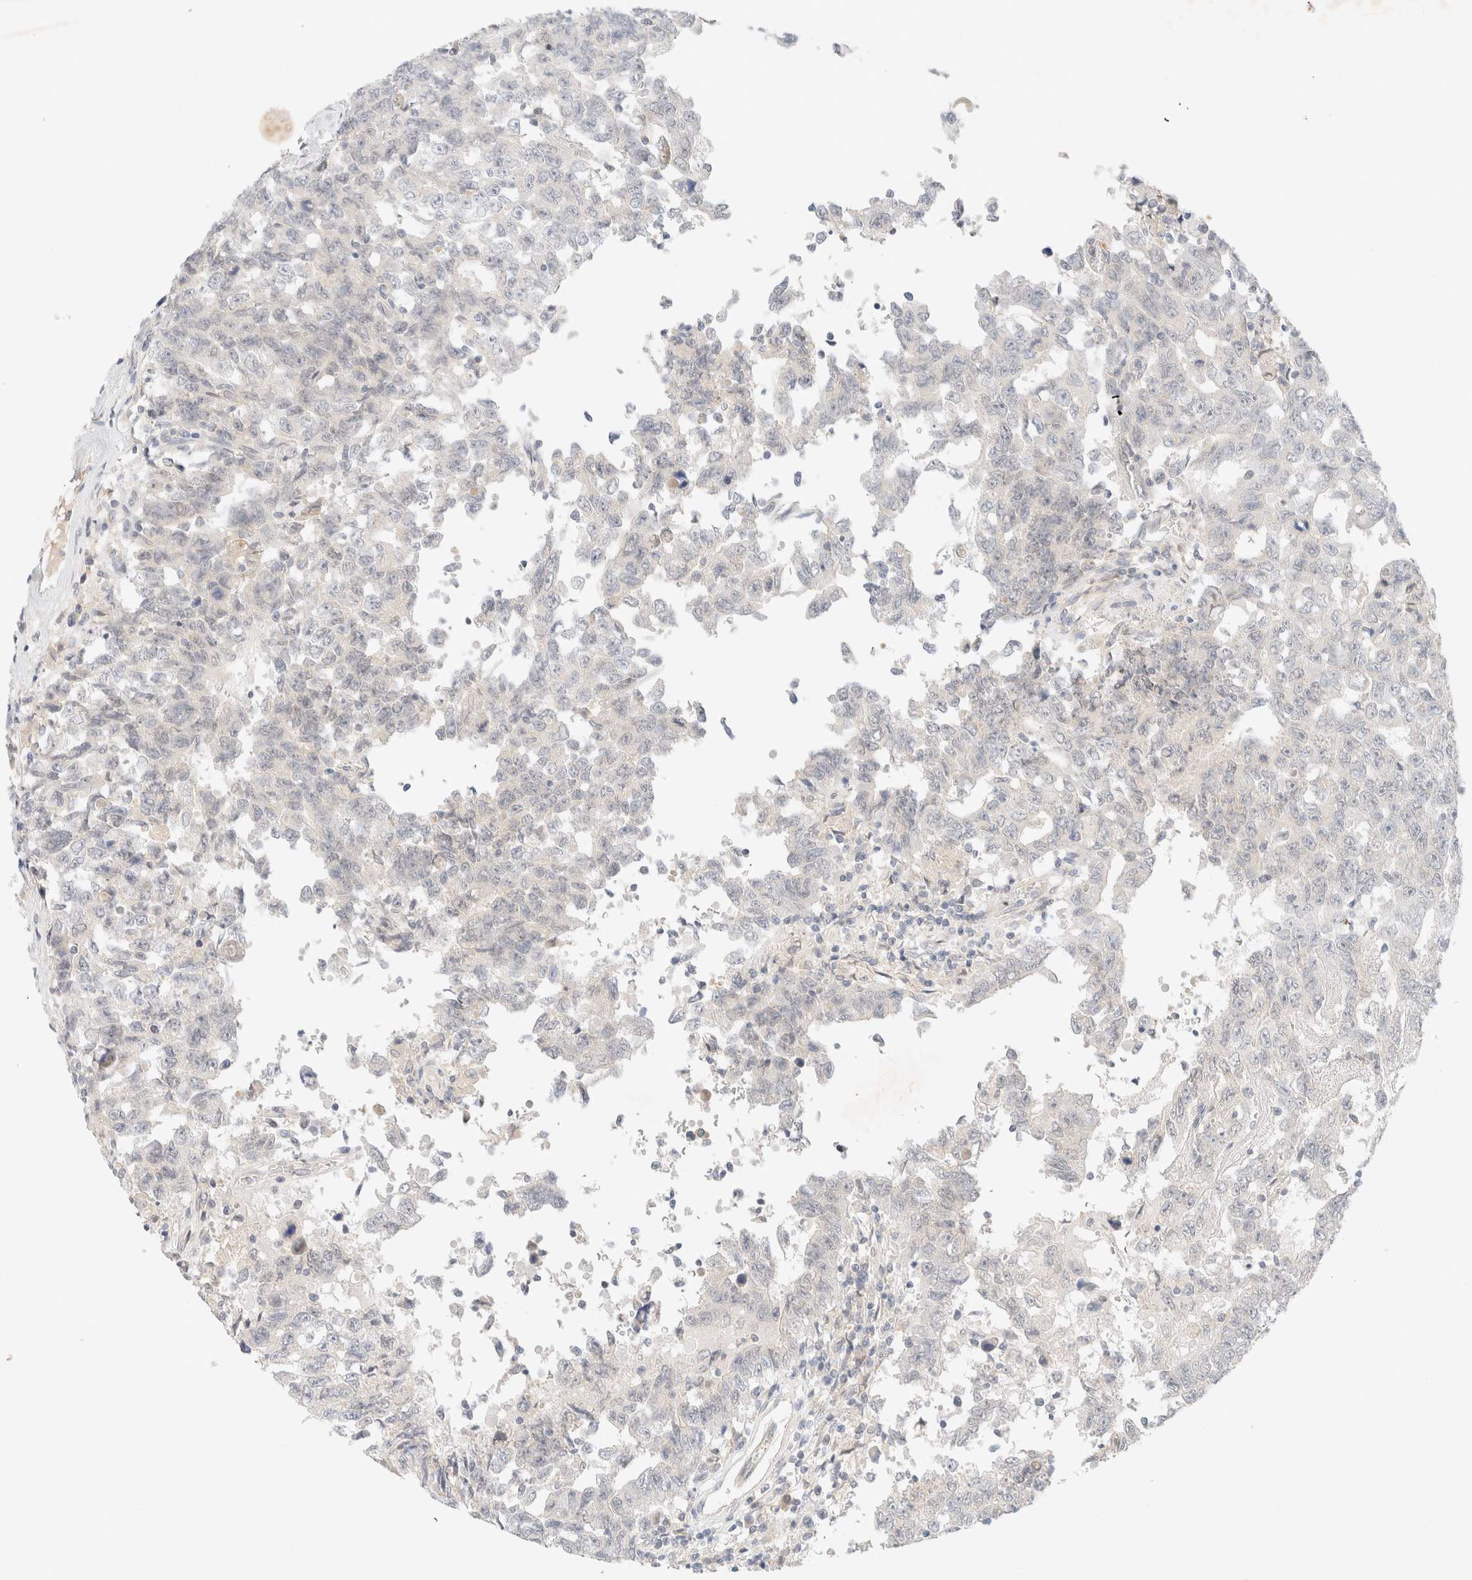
{"staining": {"intensity": "negative", "quantity": "none", "location": "none"}, "tissue": "testis cancer", "cell_type": "Tumor cells", "image_type": "cancer", "snomed": [{"axis": "morphology", "description": "Carcinoma, Embryonal, NOS"}, {"axis": "topography", "description": "Testis"}], "caption": "Immunohistochemical staining of human testis cancer (embryonal carcinoma) reveals no significant expression in tumor cells.", "gene": "SARM1", "patient": {"sex": "male", "age": 26}}